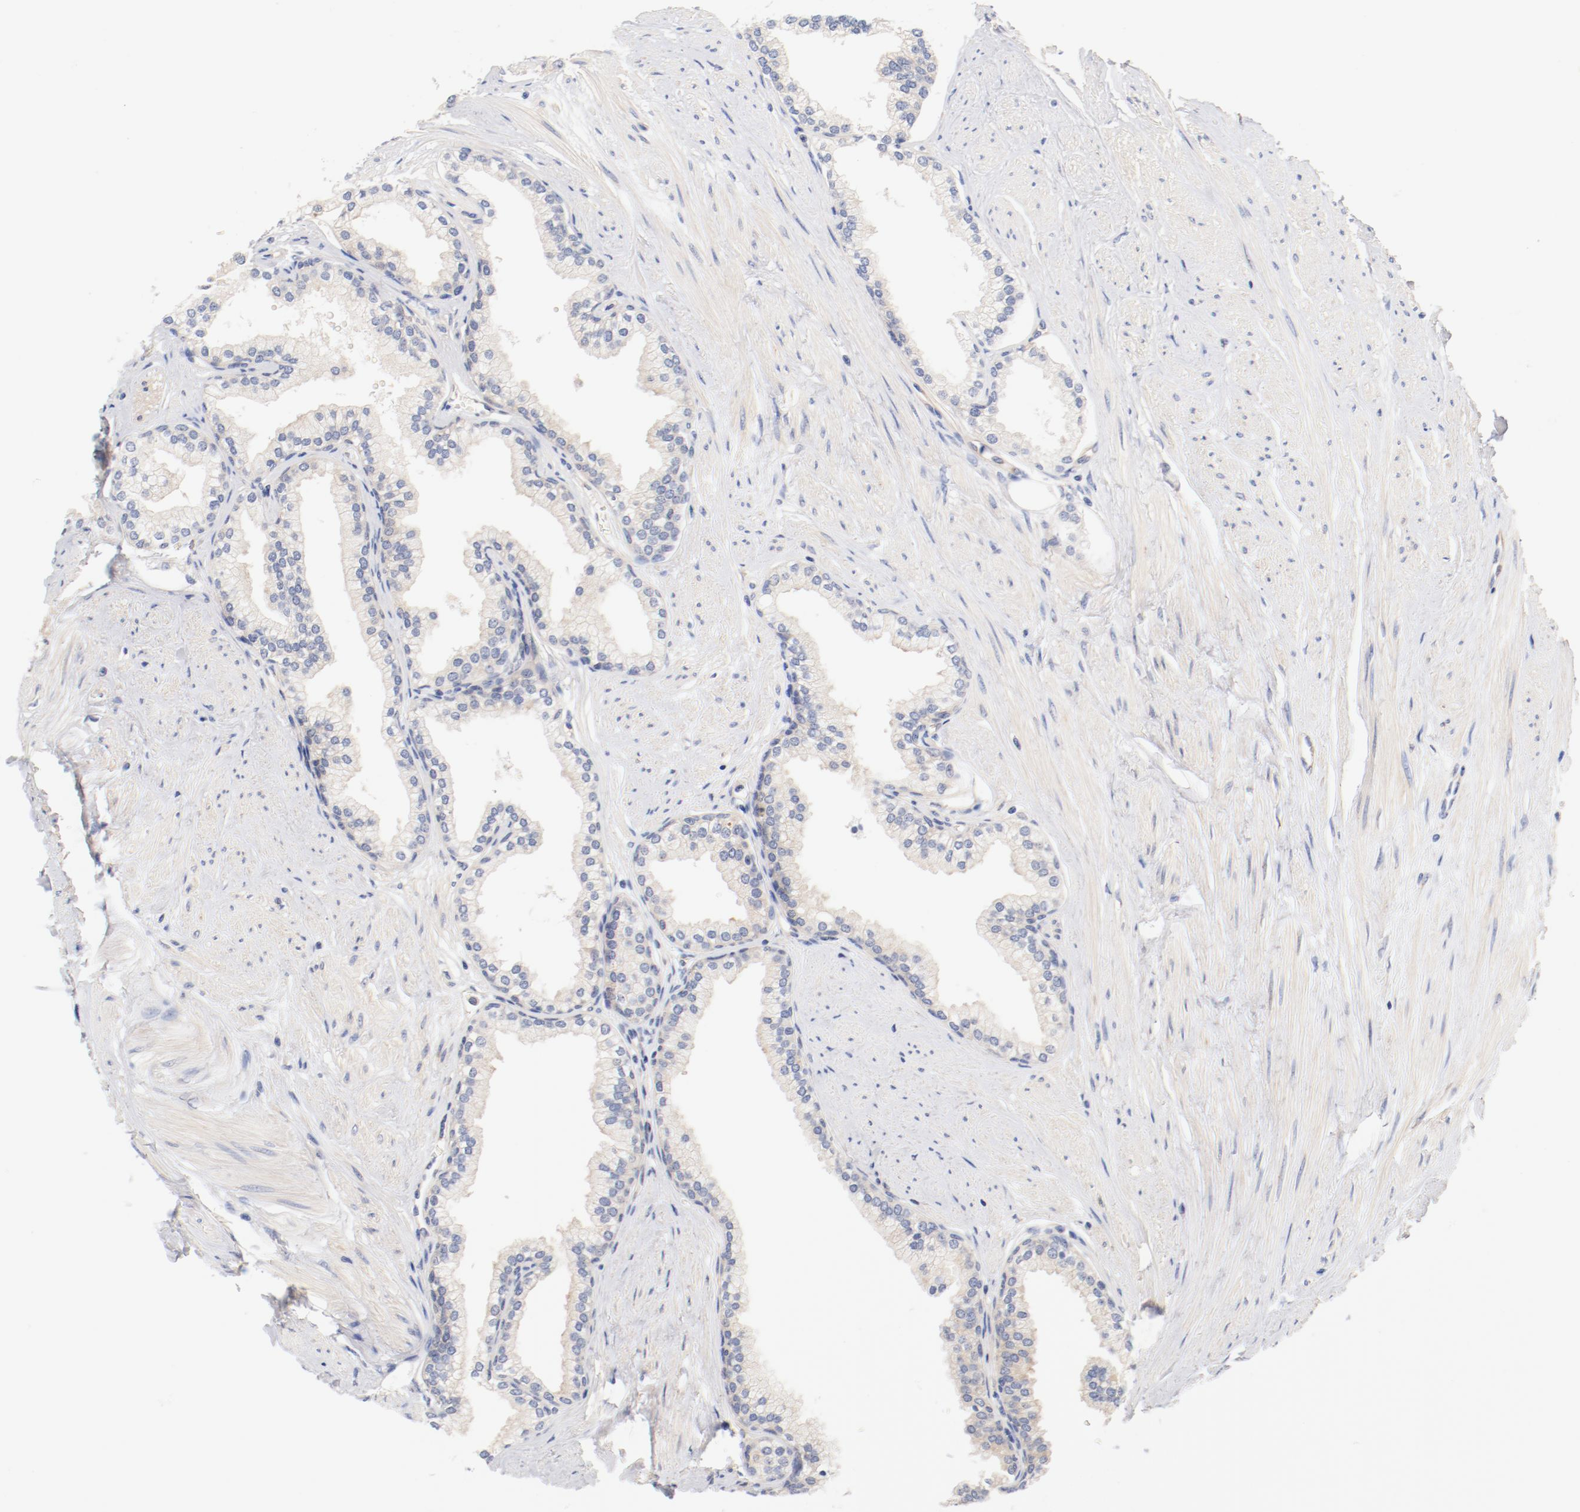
{"staining": {"intensity": "weak", "quantity": "<25%", "location": "cytoplasmic/membranous"}, "tissue": "prostate", "cell_type": "Glandular cells", "image_type": "normal", "snomed": [{"axis": "morphology", "description": "Normal tissue, NOS"}, {"axis": "topography", "description": "Prostate"}], "caption": "High power microscopy image of an immunohistochemistry (IHC) photomicrograph of unremarkable prostate, revealing no significant staining in glandular cells.", "gene": "DYNC1H1", "patient": {"sex": "male", "age": 64}}